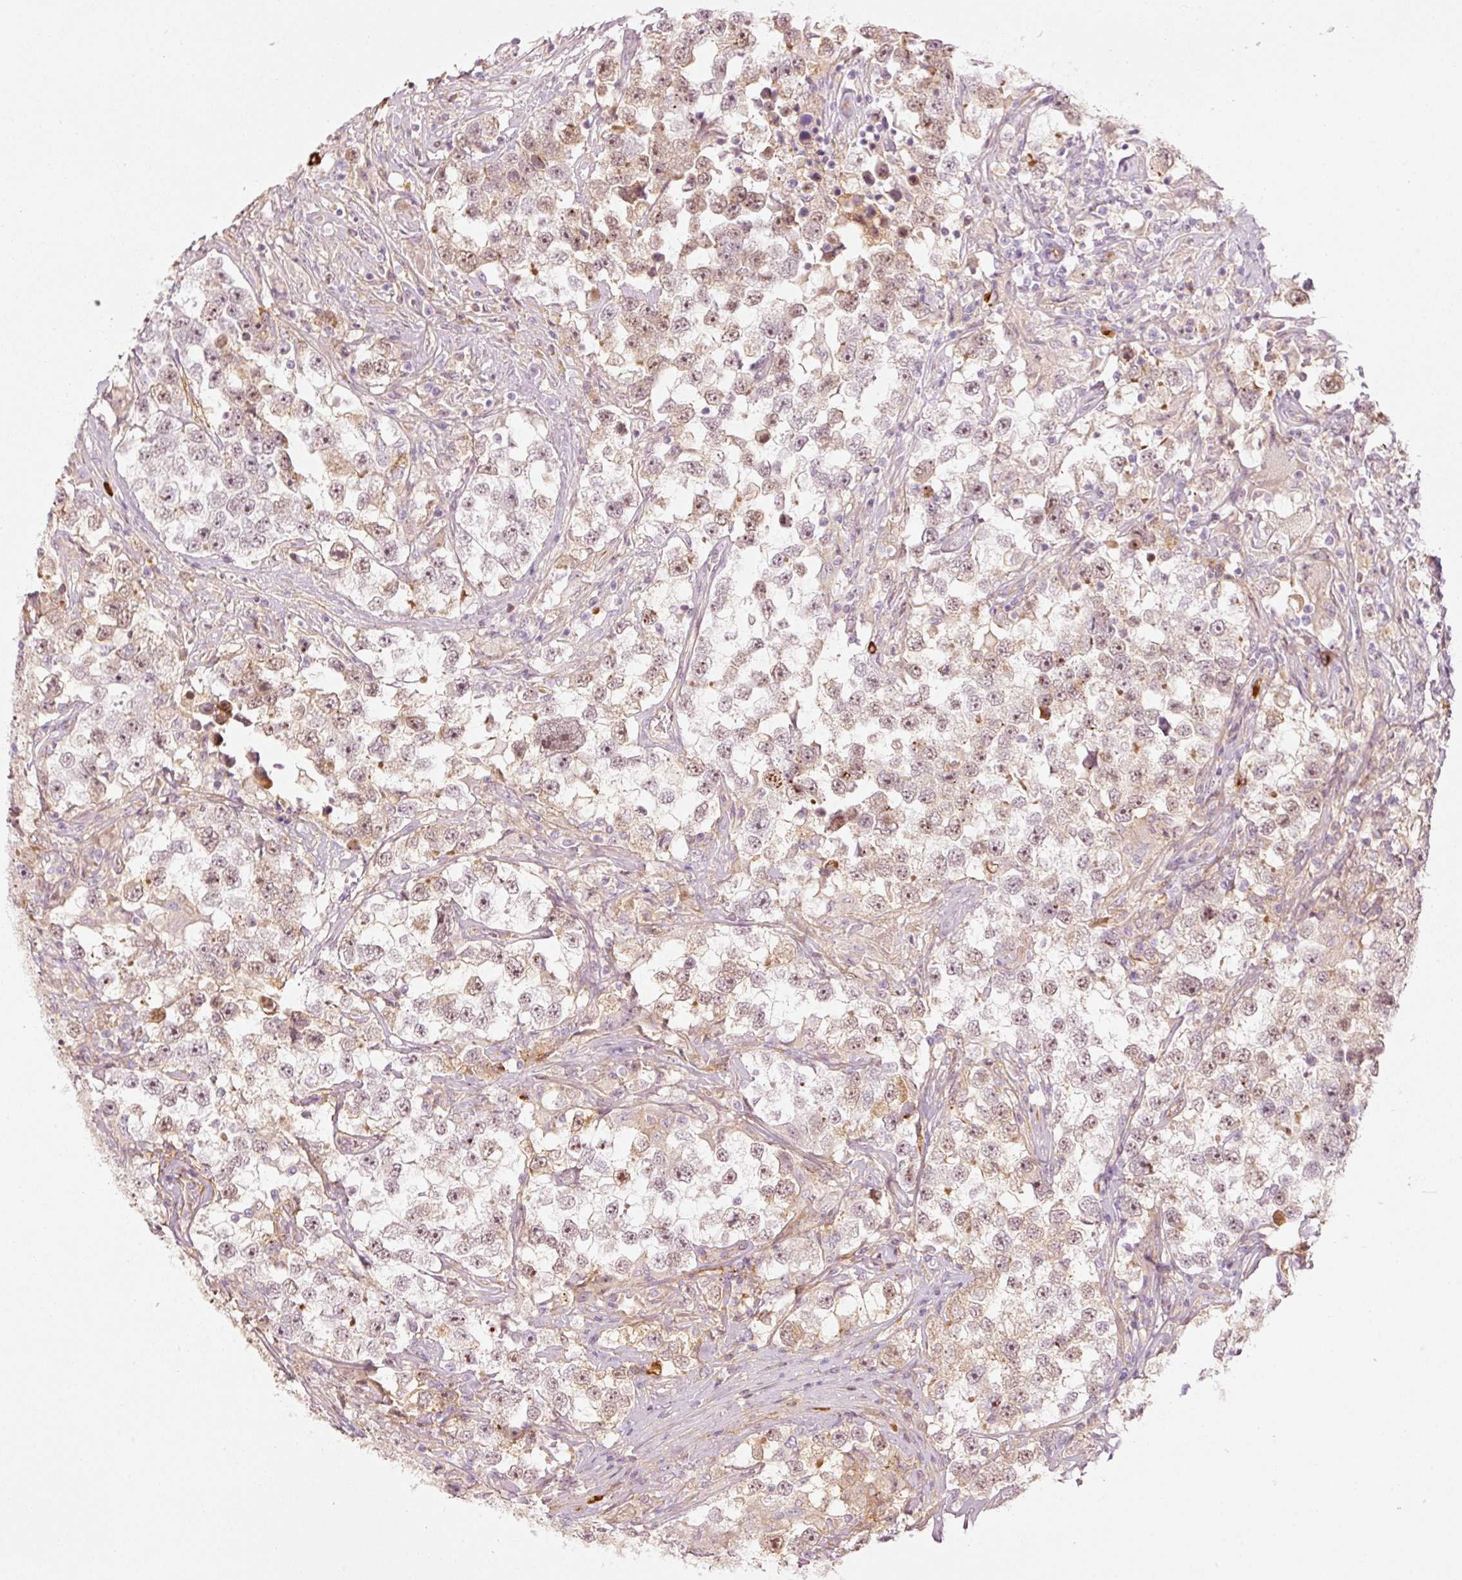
{"staining": {"intensity": "moderate", "quantity": ">75%", "location": "nuclear"}, "tissue": "testis cancer", "cell_type": "Tumor cells", "image_type": "cancer", "snomed": [{"axis": "morphology", "description": "Seminoma, NOS"}, {"axis": "topography", "description": "Testis"}], "caption": "Immunohistochemistry histopathology image of testis cancer stained for a protein (brown), which displays medium levels of moderate nuclear positivity in about >75% of tumor cells.", "gene": "VCAM1", "patient": {"sex": "male", "age": 46}}